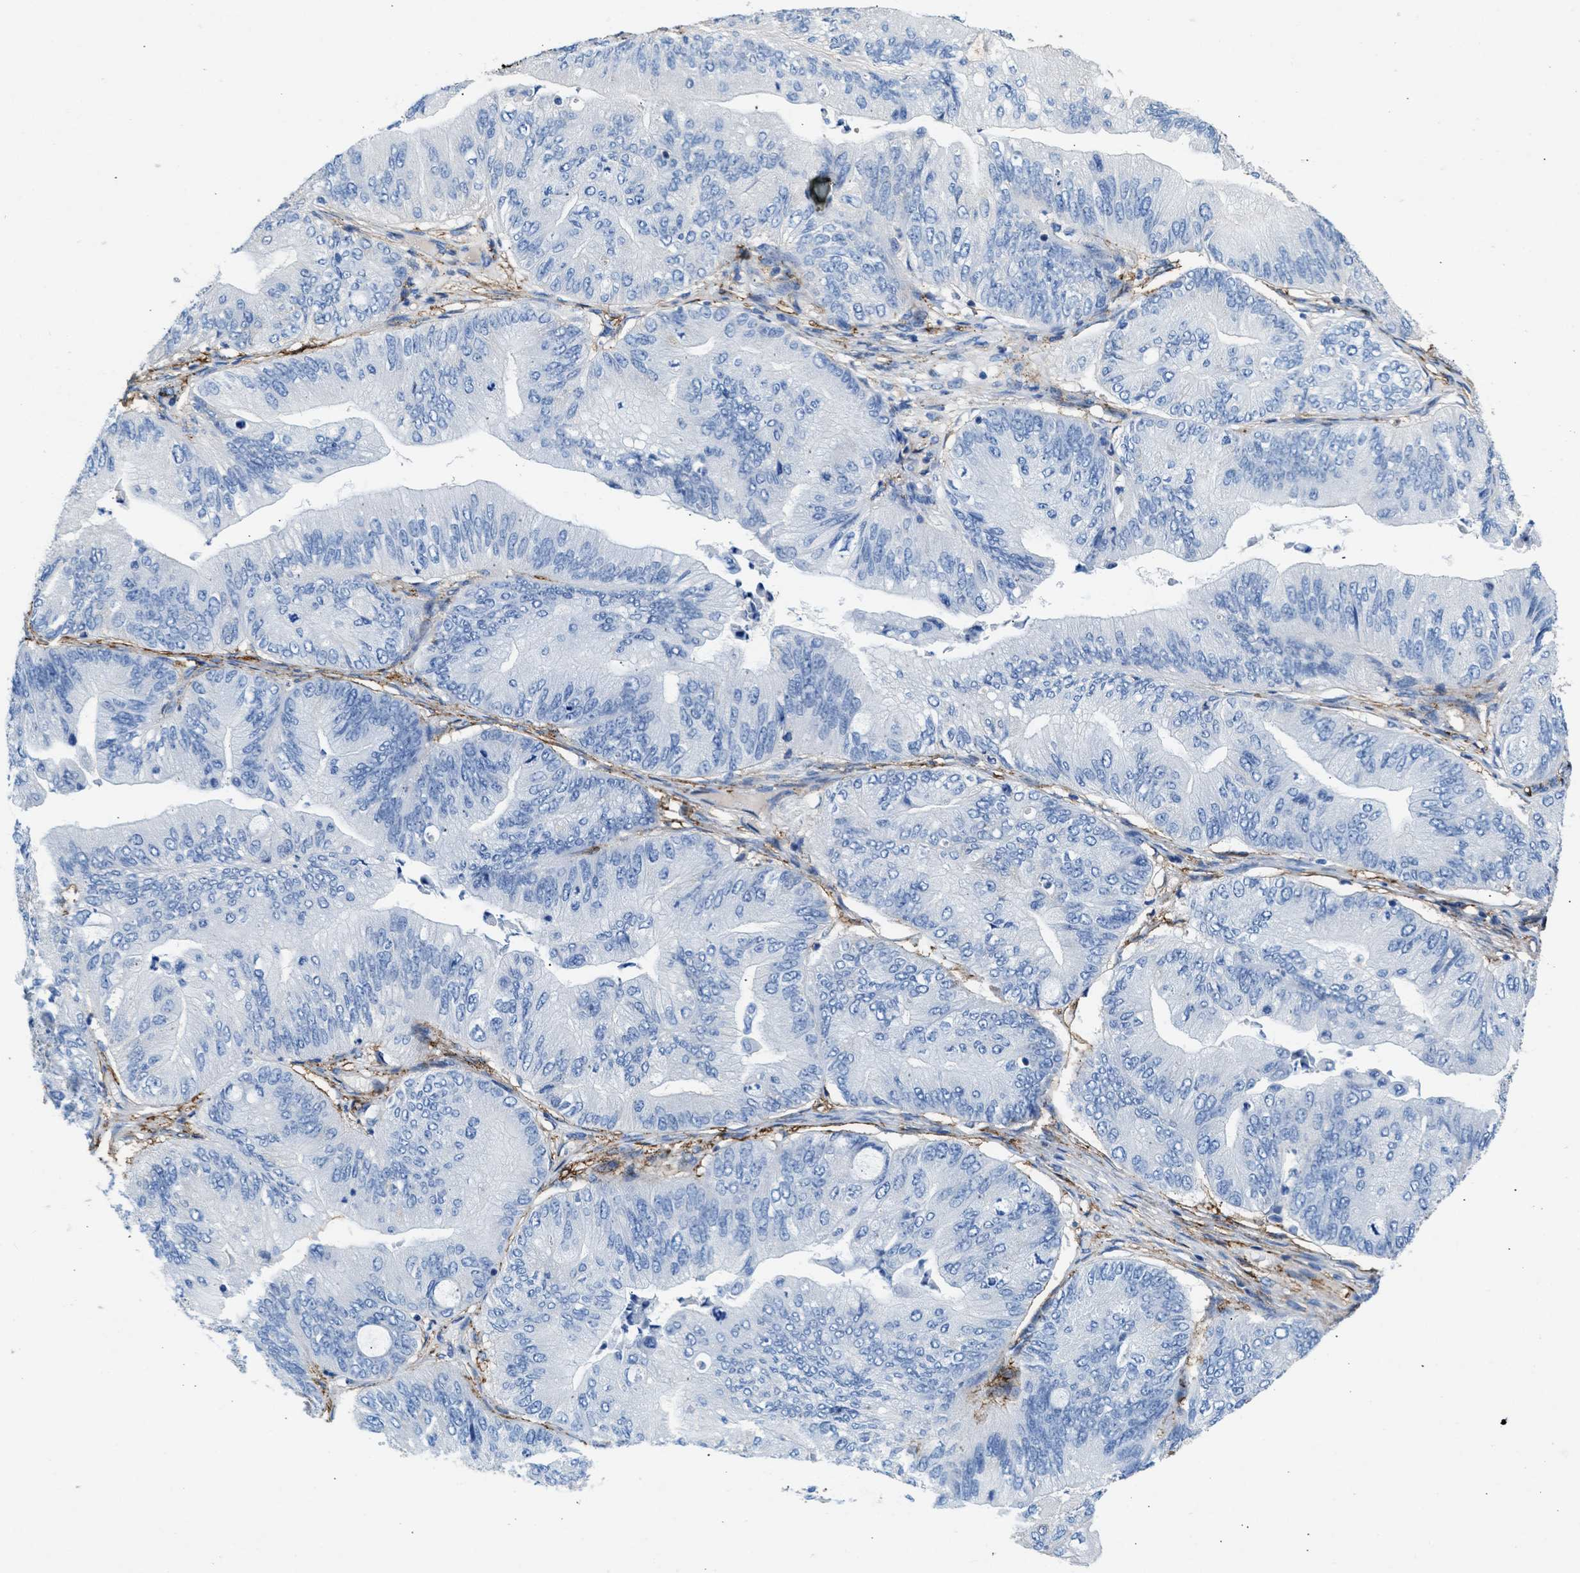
{"staining": {"intensity": "negative", "quantity": "none", "location": "none"}, "tissue": "ovarian cancer", "cell_type": "Tumor cells", "image_type": "cancer", "snomed": [{"axis": "morphology", "description": "Cystadenocarcinoma, mucinous, NOS"}, {"axis": "topography", "description": "Ovary"}], "caption": "This is an immunohistochemistry image of mucinous cystadenocarcinoma (ovarian). There is no staining in tumor cells.", "gene": "KCNQ4", "patient": {"sex": "female", "age": 61}}